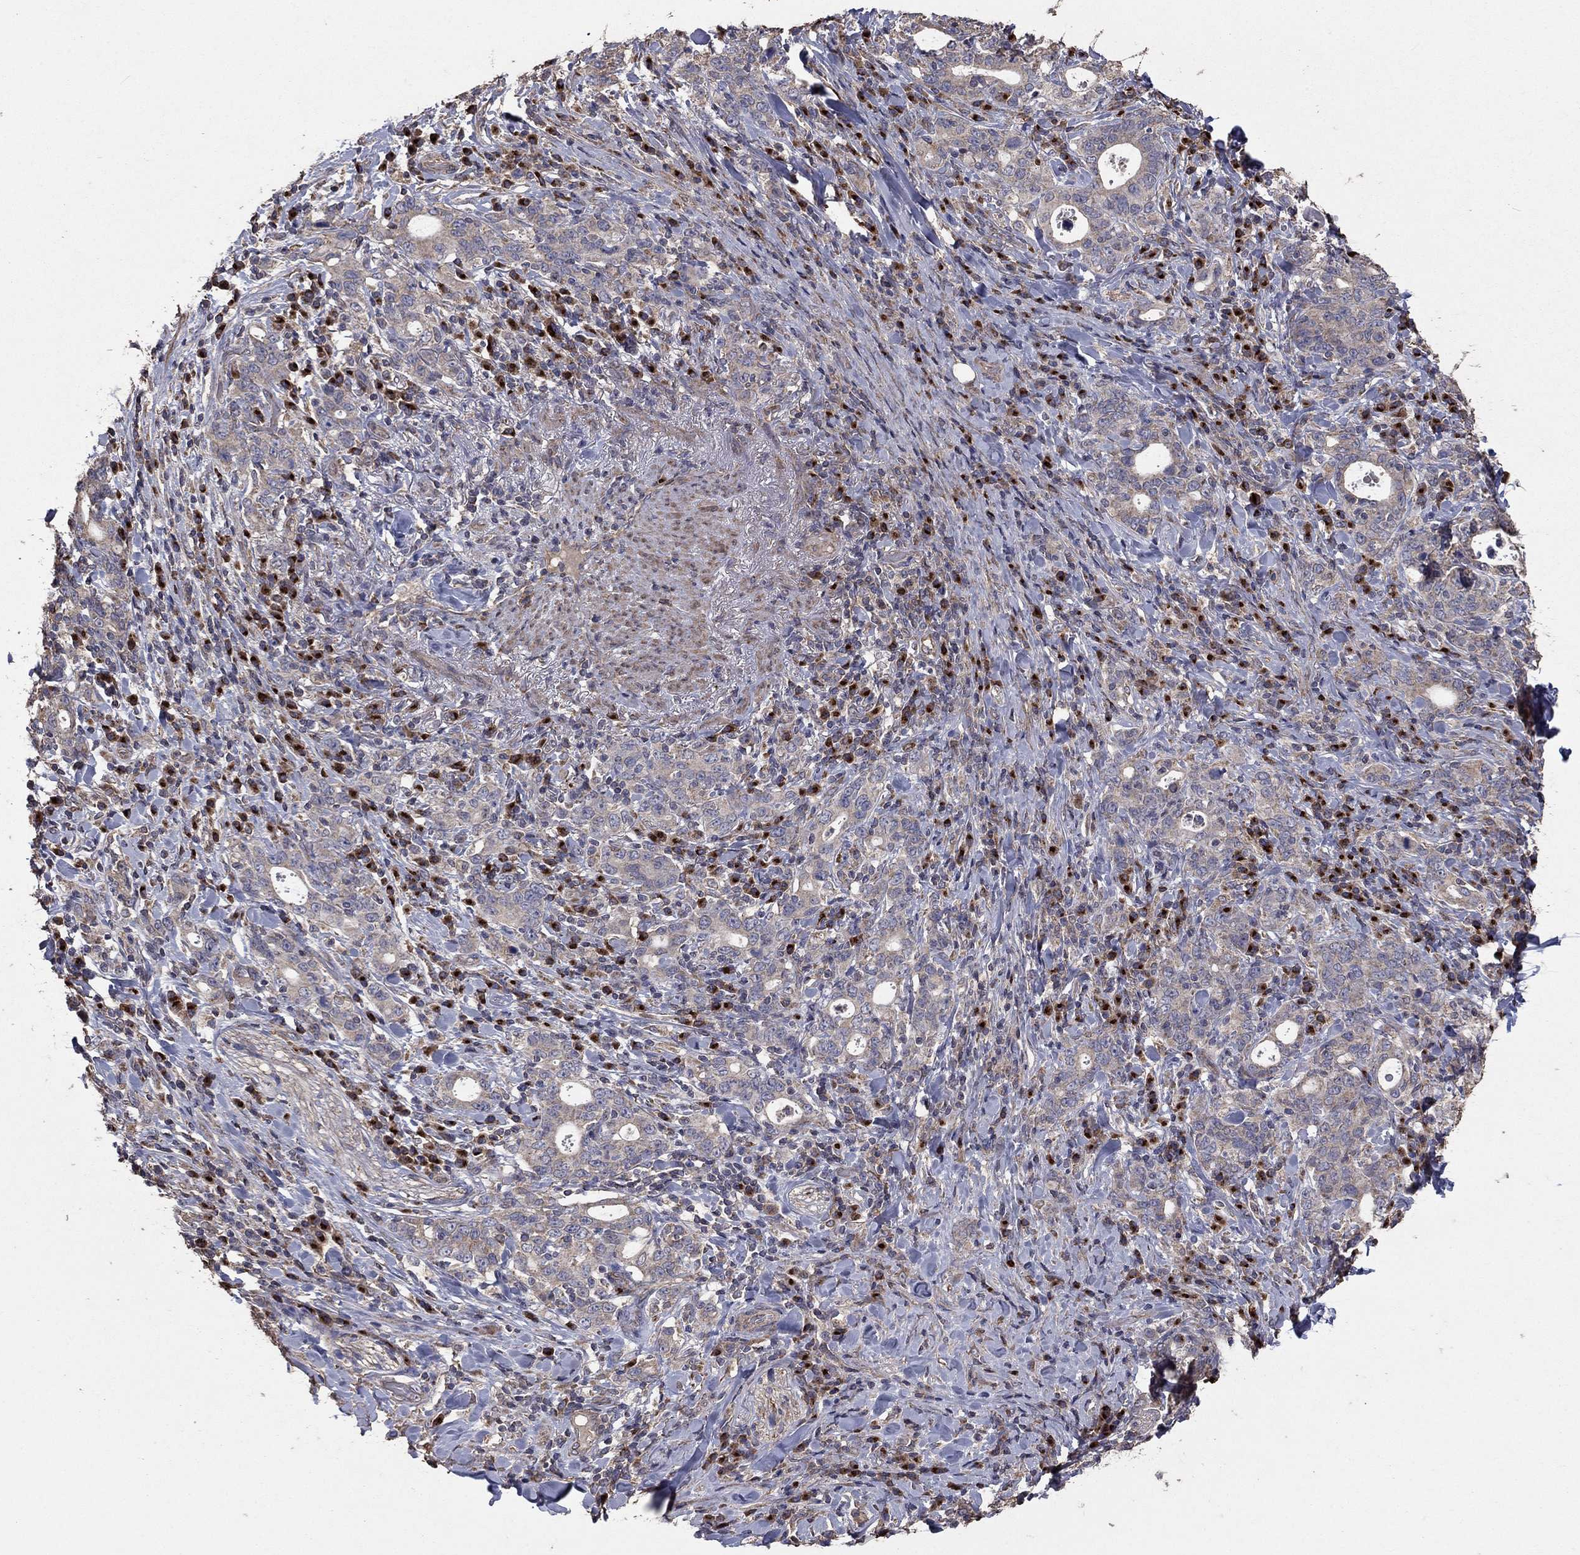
{"staining": {"intensity": "negative", "quantity": "none", "location": "none"}, "tissue": "stomach cancer", "cell_type": "Tumor cells", "image_type": "cancer", "snomed": [{"axis": "morphology", "description": "Adenocarcinoma, NOS"}, {"axis": "topography", "description": "Stomach"}], "caption": "Micrograph shows no protein positivity in tumor cells of stomach cancer tissue.", "gene": "FLT4", "patient": {"sex": "male", "age": 79}}